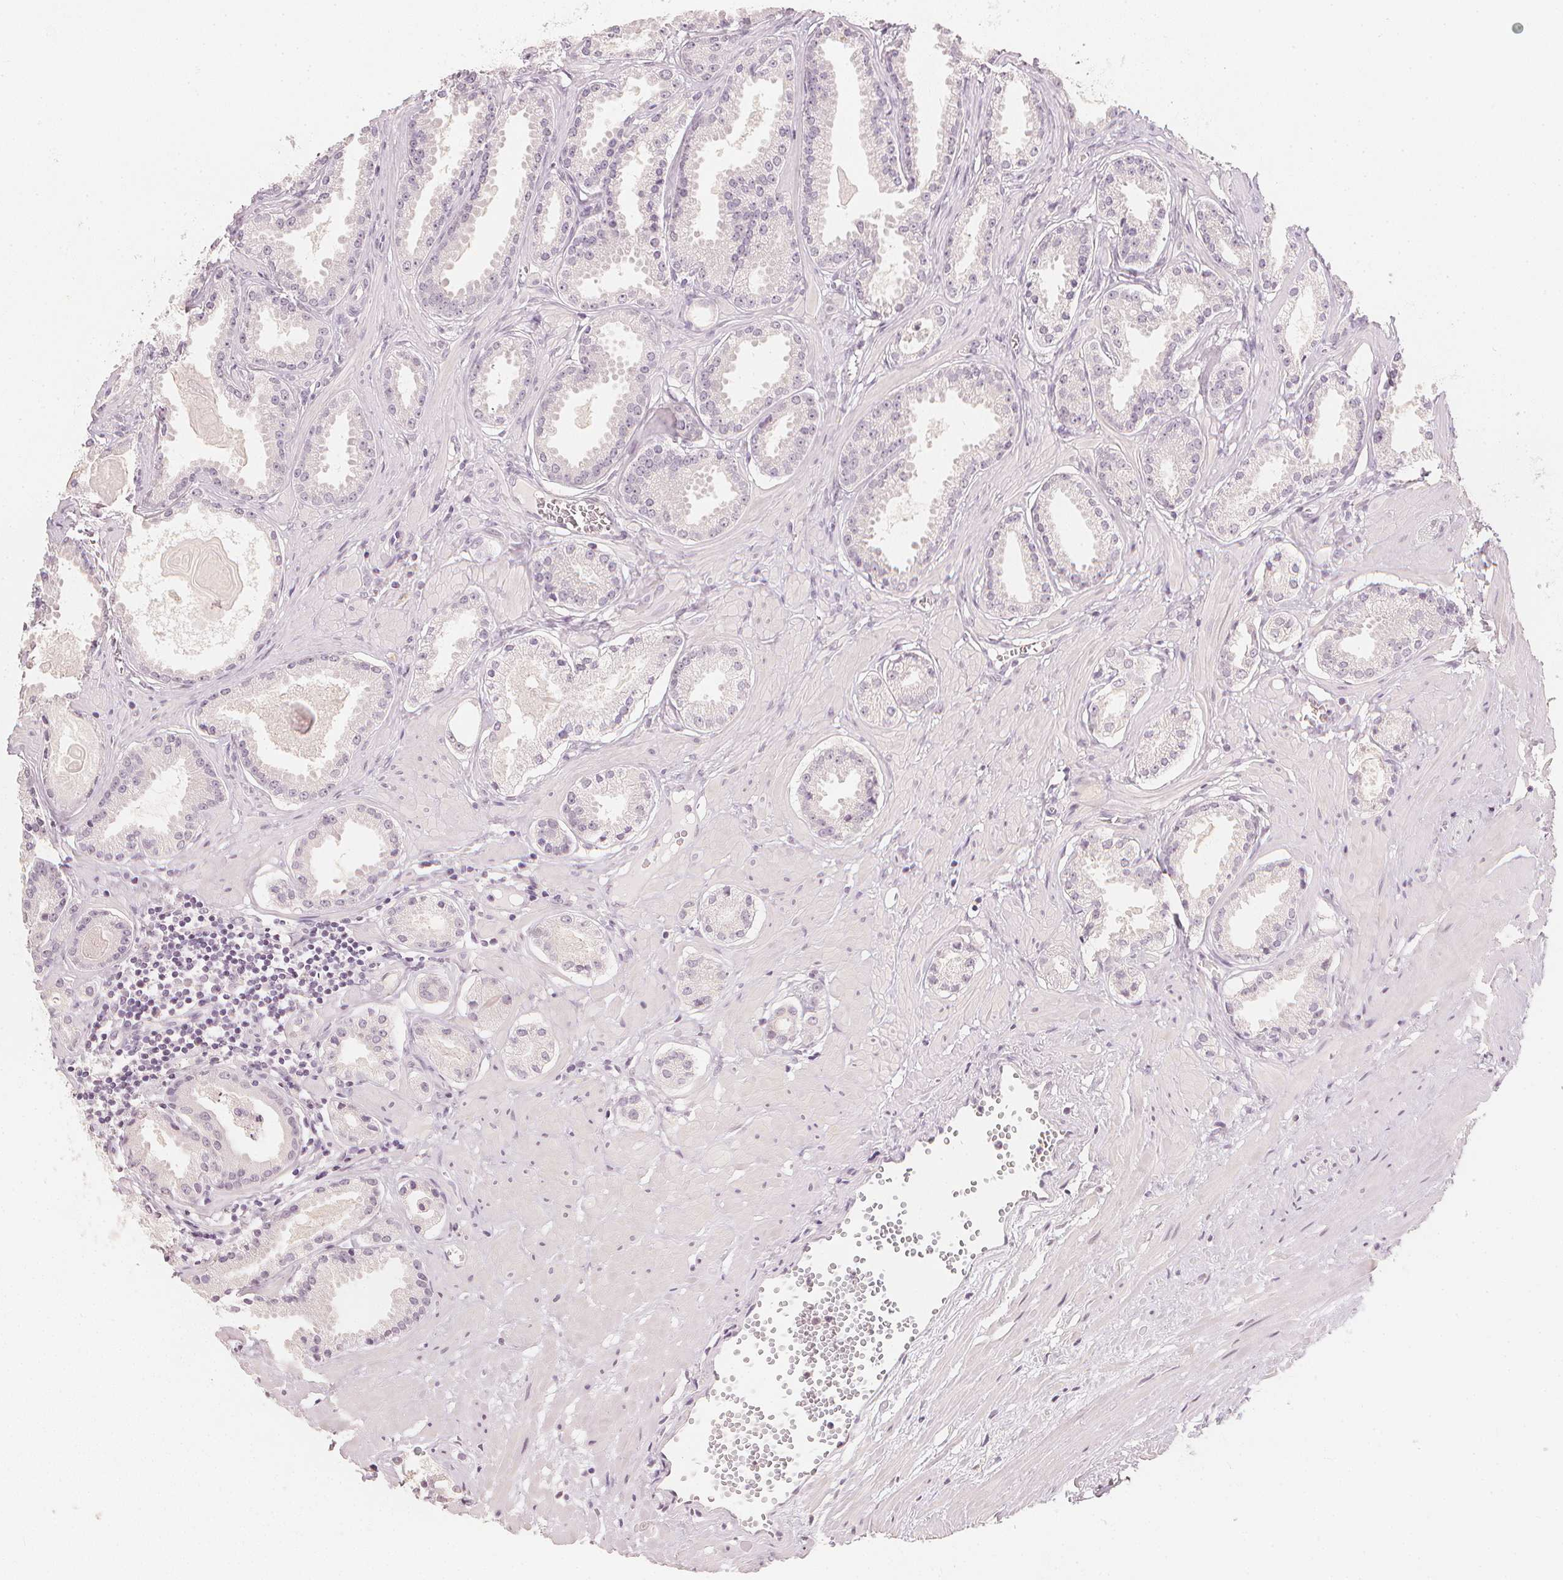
{"staining": {"intensity": "negative", "quantity": "none", "location": "none"}, "tissue": "prostate cancer", "cell_type": "Tumor cells", "image_type": "cancer", "snomed": [{"axis": "morphology", "description": "Adenocarcinoma, NOS"}, {"axis": "morphology", "description": "Adenocarcinoma, Low grade"}, {"axis": "topography", "description": "Prostate"}], "caption": "There is no significant expression in tumor cells of prostate cancer (adenocarcinoma (low-grade)).", "gene": "CALB1", "patient": {"sex": "male", "age": 64}}